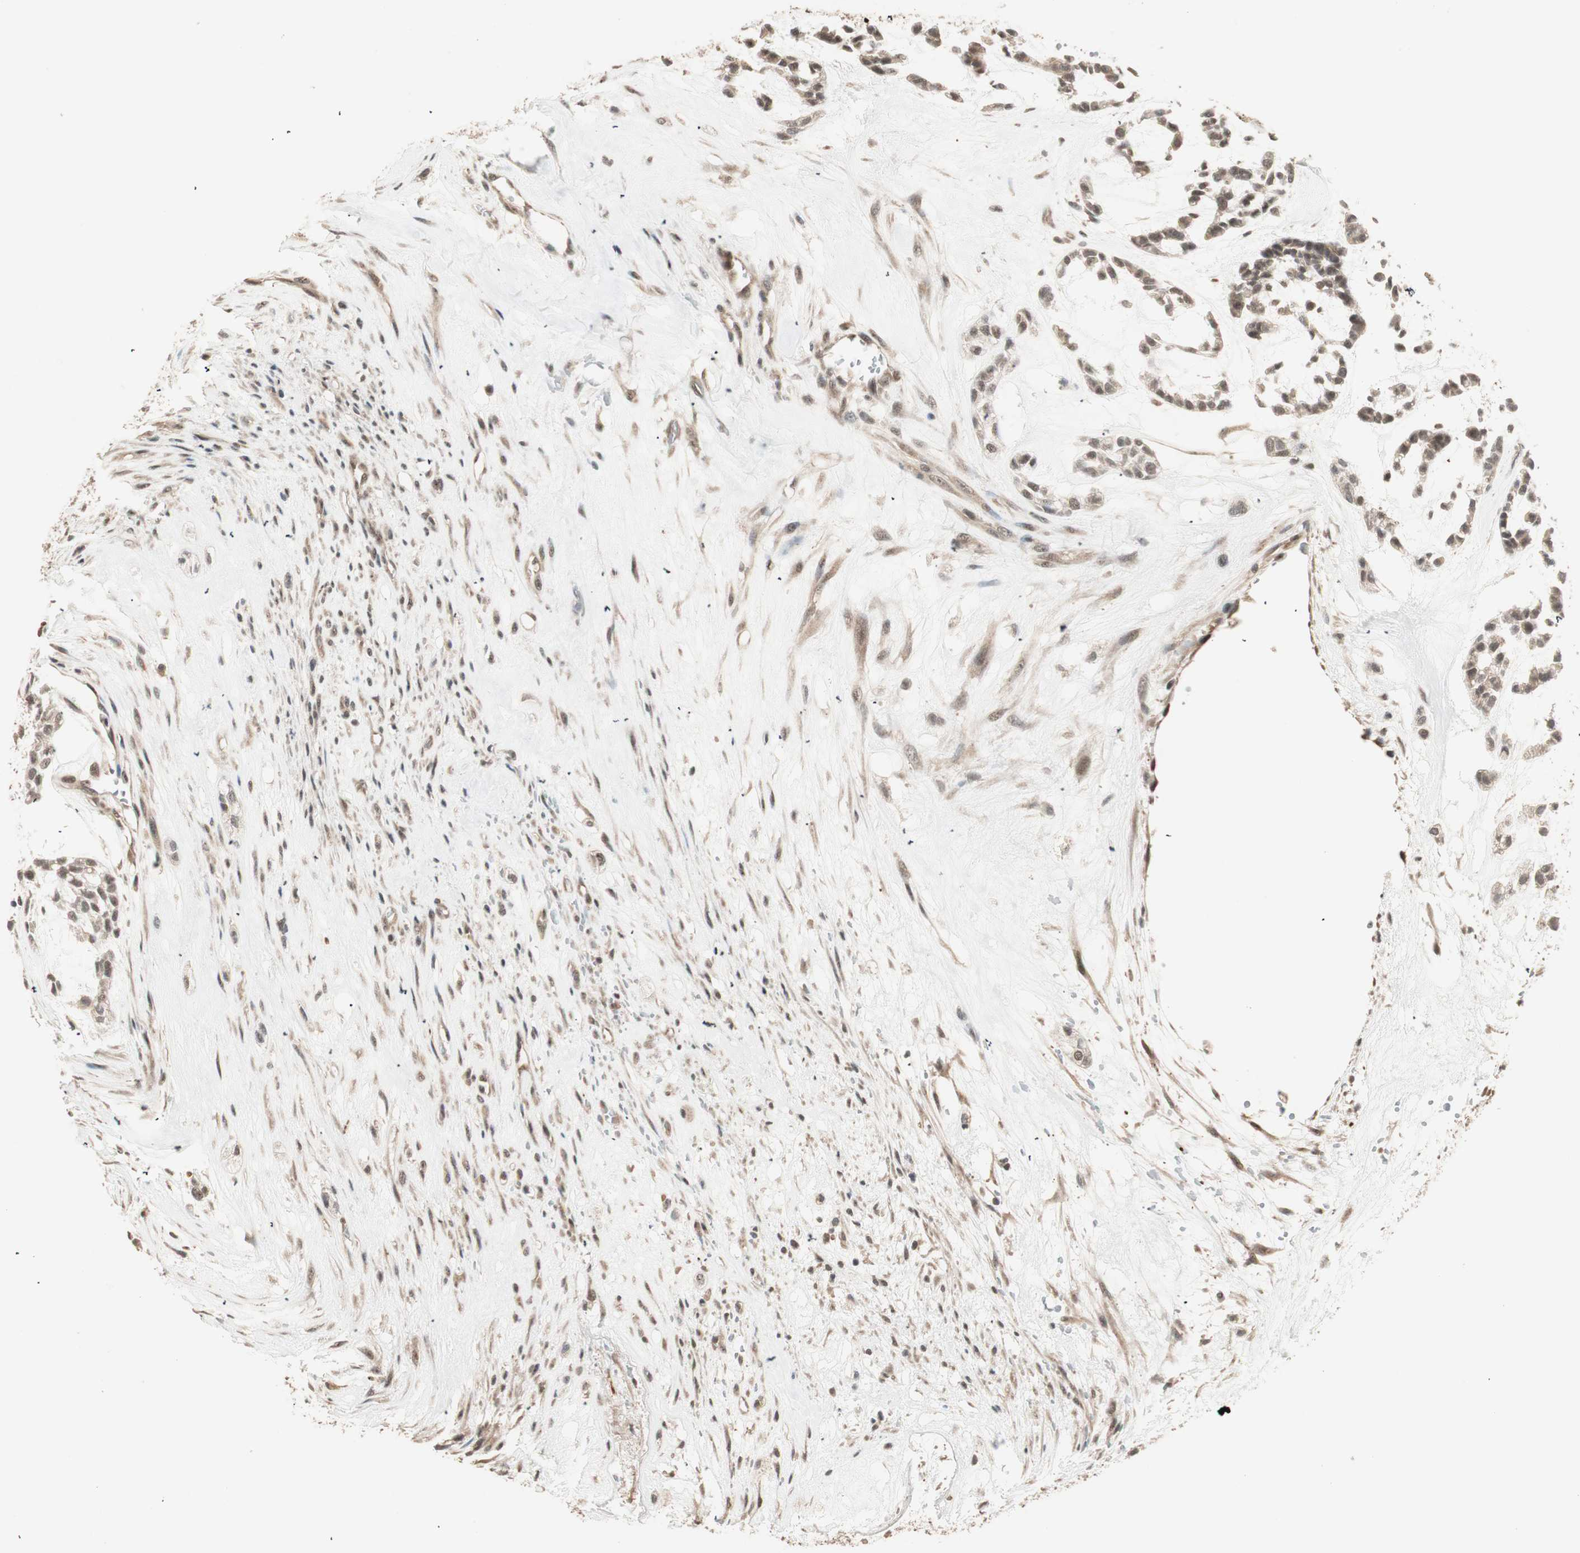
{"staining": {"intensity": "moderate", "quantity": "25%-75%", "location": "cytoplasmic/membranous,nuclear"}, "tissue": "head and neck cancer", "cell_type": "Tumor cells", "image_type": "cancer", "snomed": [{"axis": "morphology", "description": "Adenocarcinoma, NOS"}, {"axis": "morphology", "description": "Adenoma, NOS"}, {"axis": "topography", "description": "Head-Neck"}], "caption": "Head and neck adenocarcinoma stained for a protein (brown) exhibits moderate cytoplasmic/membranous and nuclear positive expression in approximately 25%-75% of tumor cells.", "gene": "ZSCAN31", "patient": {"sex": "female", "age": 55}}